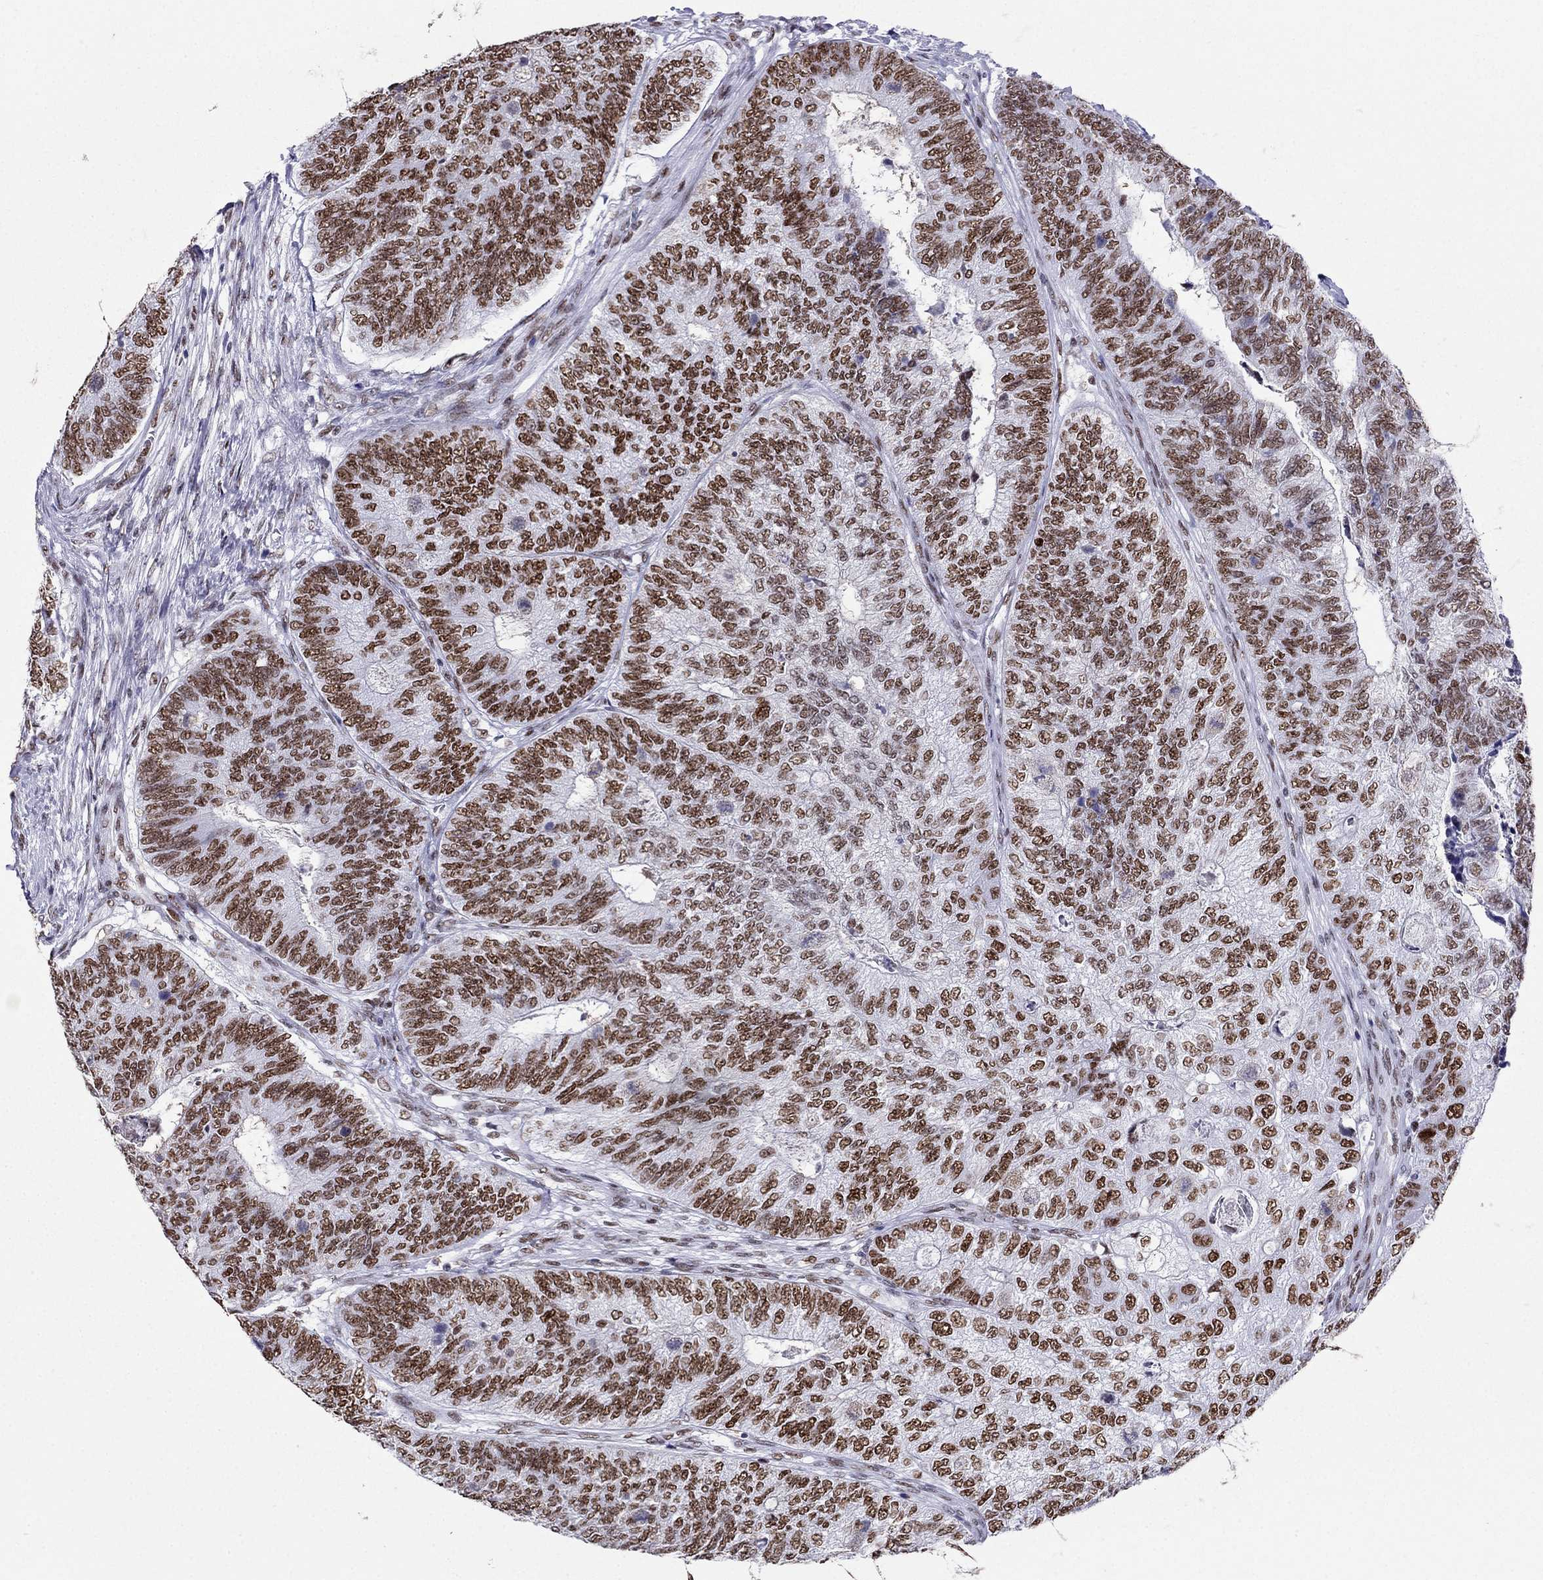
{"staining": {"intensity": "strong", "quantity": ">75%", "location": "nuclear"}, "tissue": "colorectal cancer", "cell_type": "Tumor cells", "image_type": "cancer", "snomed": [{"axis": "morphology", "description": "Adenocarcinoma, NOS"}, {"axis": "topography", "description": "Colon"}], "caption": "Immunohistochemical staining of adenocarcinoma (colorectal) exhibits high levels of strong nuclear protein positivity in approximately >75% of tumor cells.", "gene": "PPM1G", "patient": {"sex": "female", "age": 67}}